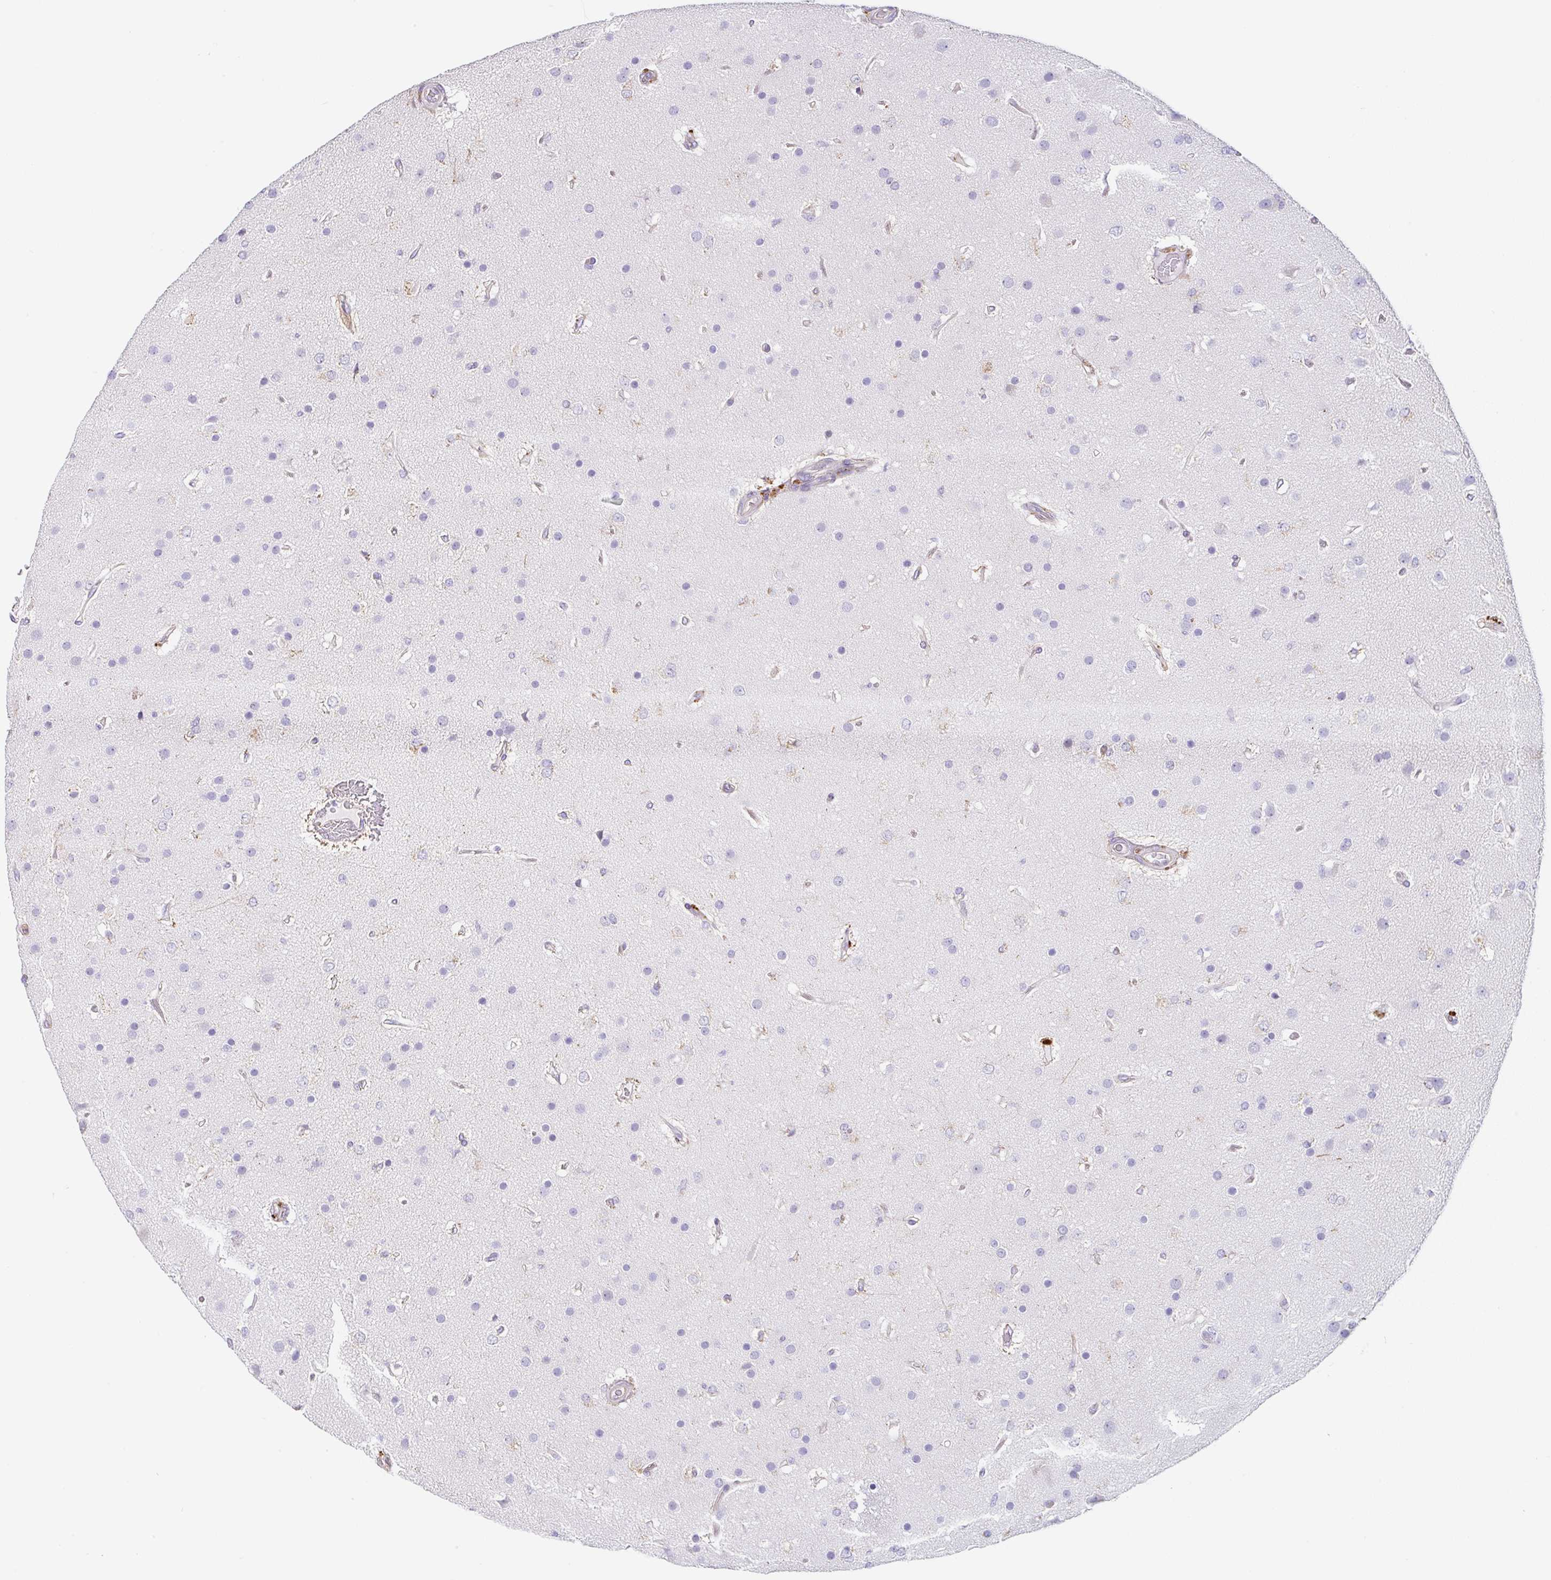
{"staining": {"intensity": "negative", "quantity": "none", "location": "none"}, "tissue": "glioma", "cell_type": "Tumor cells", "image_type": "cancer", "snomed": [{"axis": "morphology", "description": "Glioma, malignant, High grade"}, {"axis": "topography", "description": "Brain"}], "caption": "Glioma was stained to show a protein in brown. There is no significant positivity in tumor cells.", "gene": "DKK4", "patient": {"sex": "female", "age": 74}}